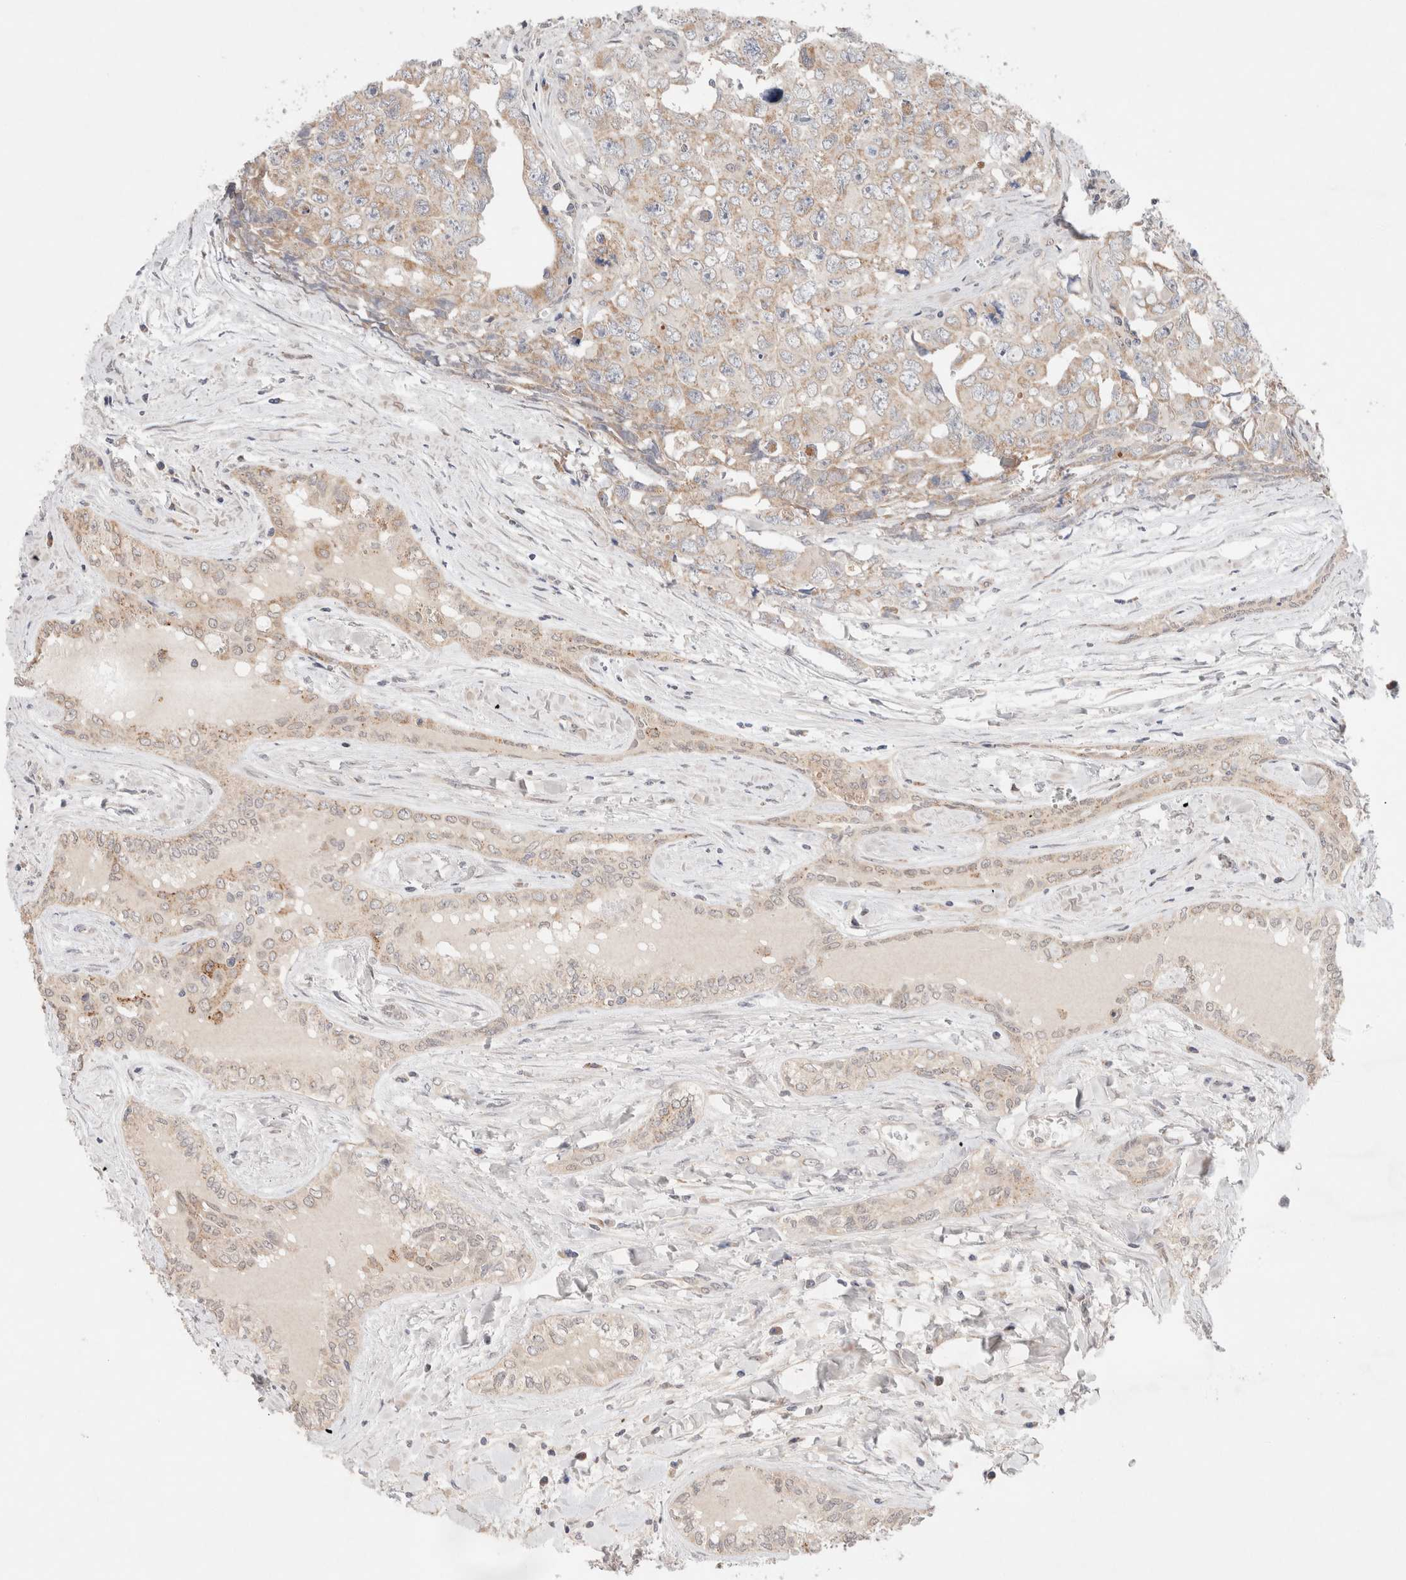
{"staining": {"intensity": "weak", "quantity": "<25%", "location": "cytoplasmic/membranous"}, "tissue": "testis cancer", "cell_type": "Tumor cells", "image_type": "cancer", "snomed": [{"axis": "morphology", "description": "Carcinoma, Embryonal, NOS"}, {"axis": "topography", "description": "Testis"}], "caption": "This histopathology image is of testis embryonal carcinoma stained with IHC to label a protein in brown with the nuclei are counter-stained blue. There is no staining in tumor cells.", "gene": "ERI3", "patient": {"sex": "male", "age": 28}}